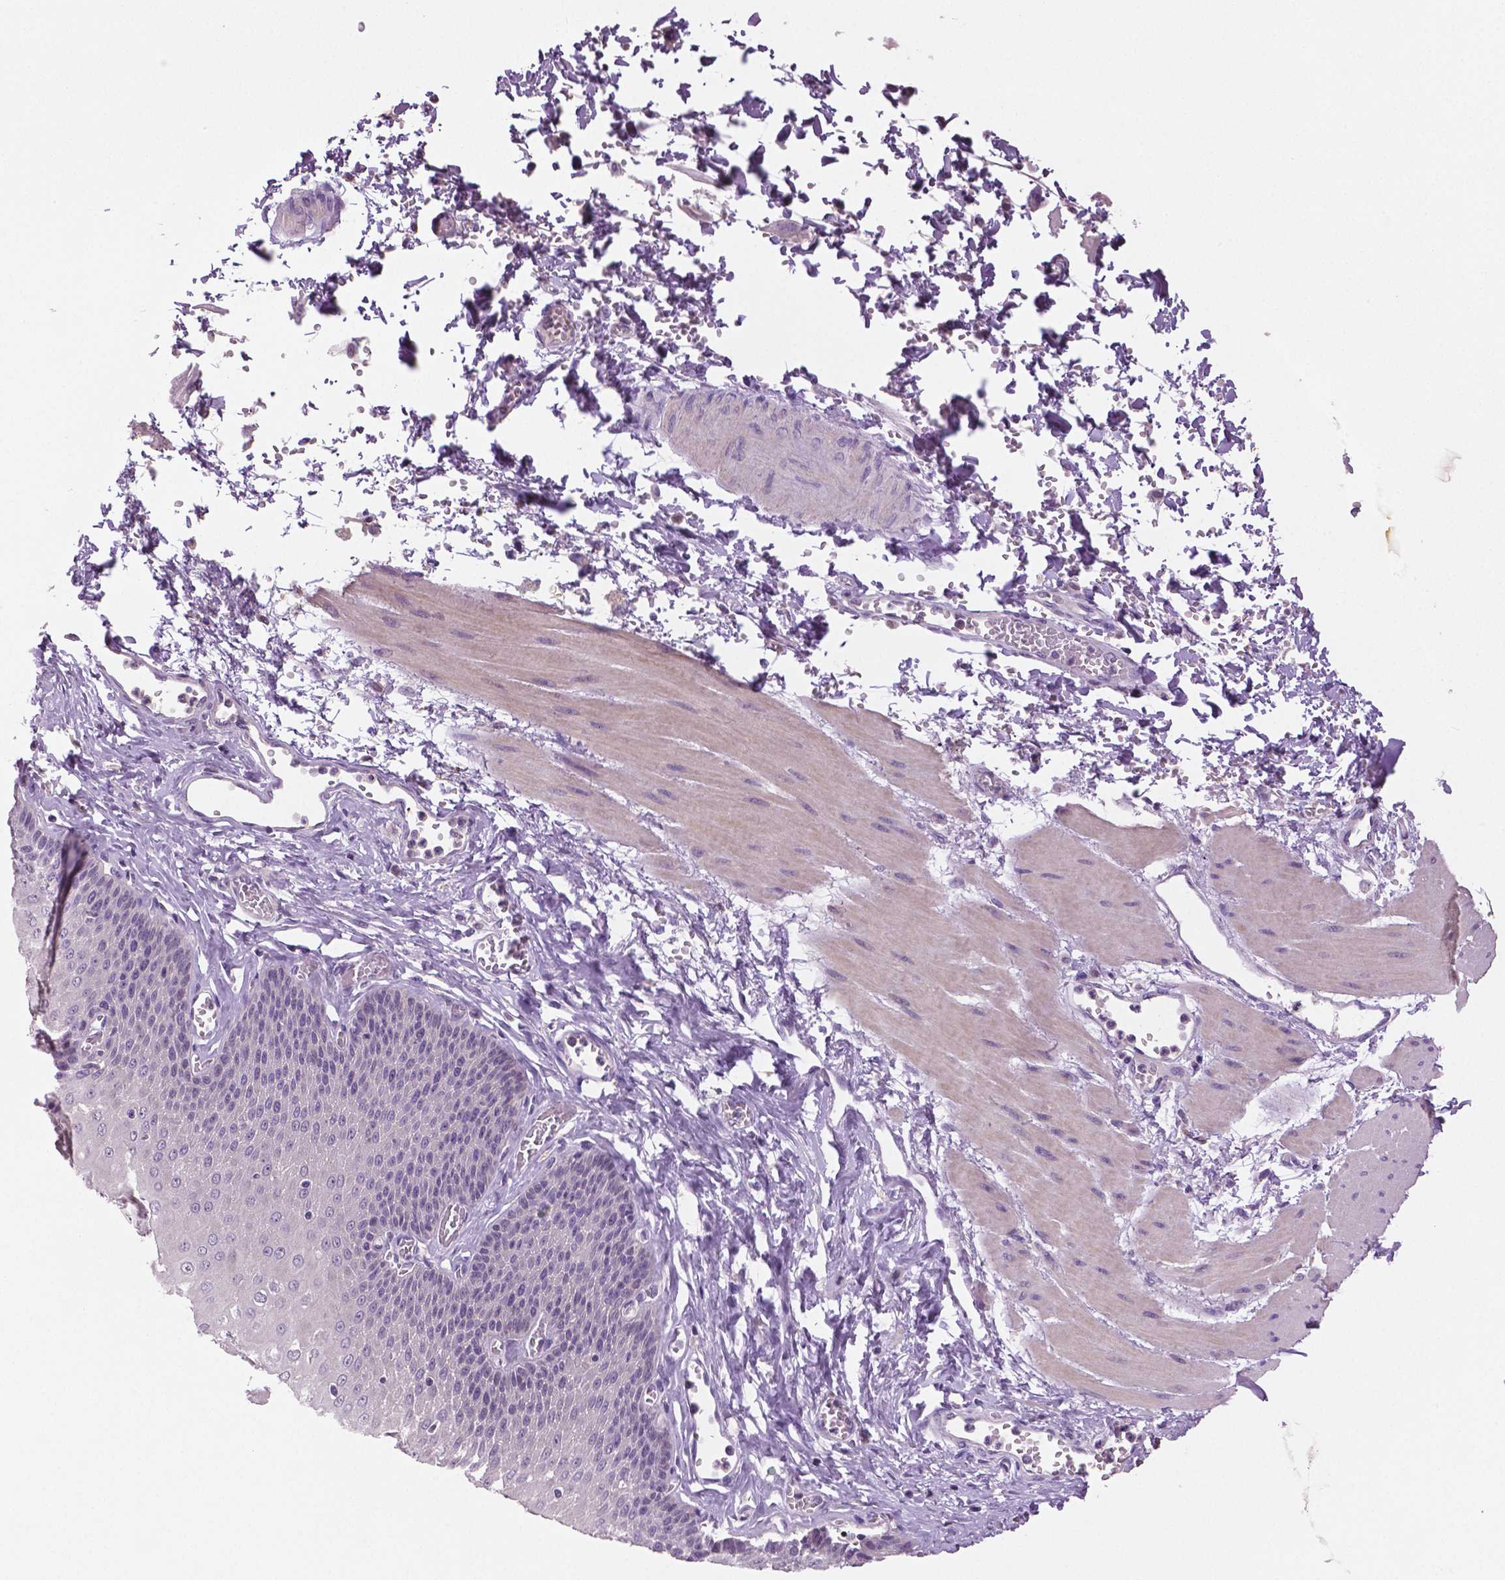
{"staining": {"intensity": "negative", "quantity": "none", "location": "none"}, "tissue": "esophagus", "cell_type": "Squamous epithelial cells", "image_type": "normal", "snomed": [{"axis": "morphology", "description": "Normal tissue, NOS"}, {"axis": "topography", "description": "Esophagus"}], "caption": "Immunohistochemical staining of unremarkable esophagus demonstrates no significant expression in squamous epithelial cells.", "gene": "DNAH12", "patient": {"sex": "male", "age": 60}}